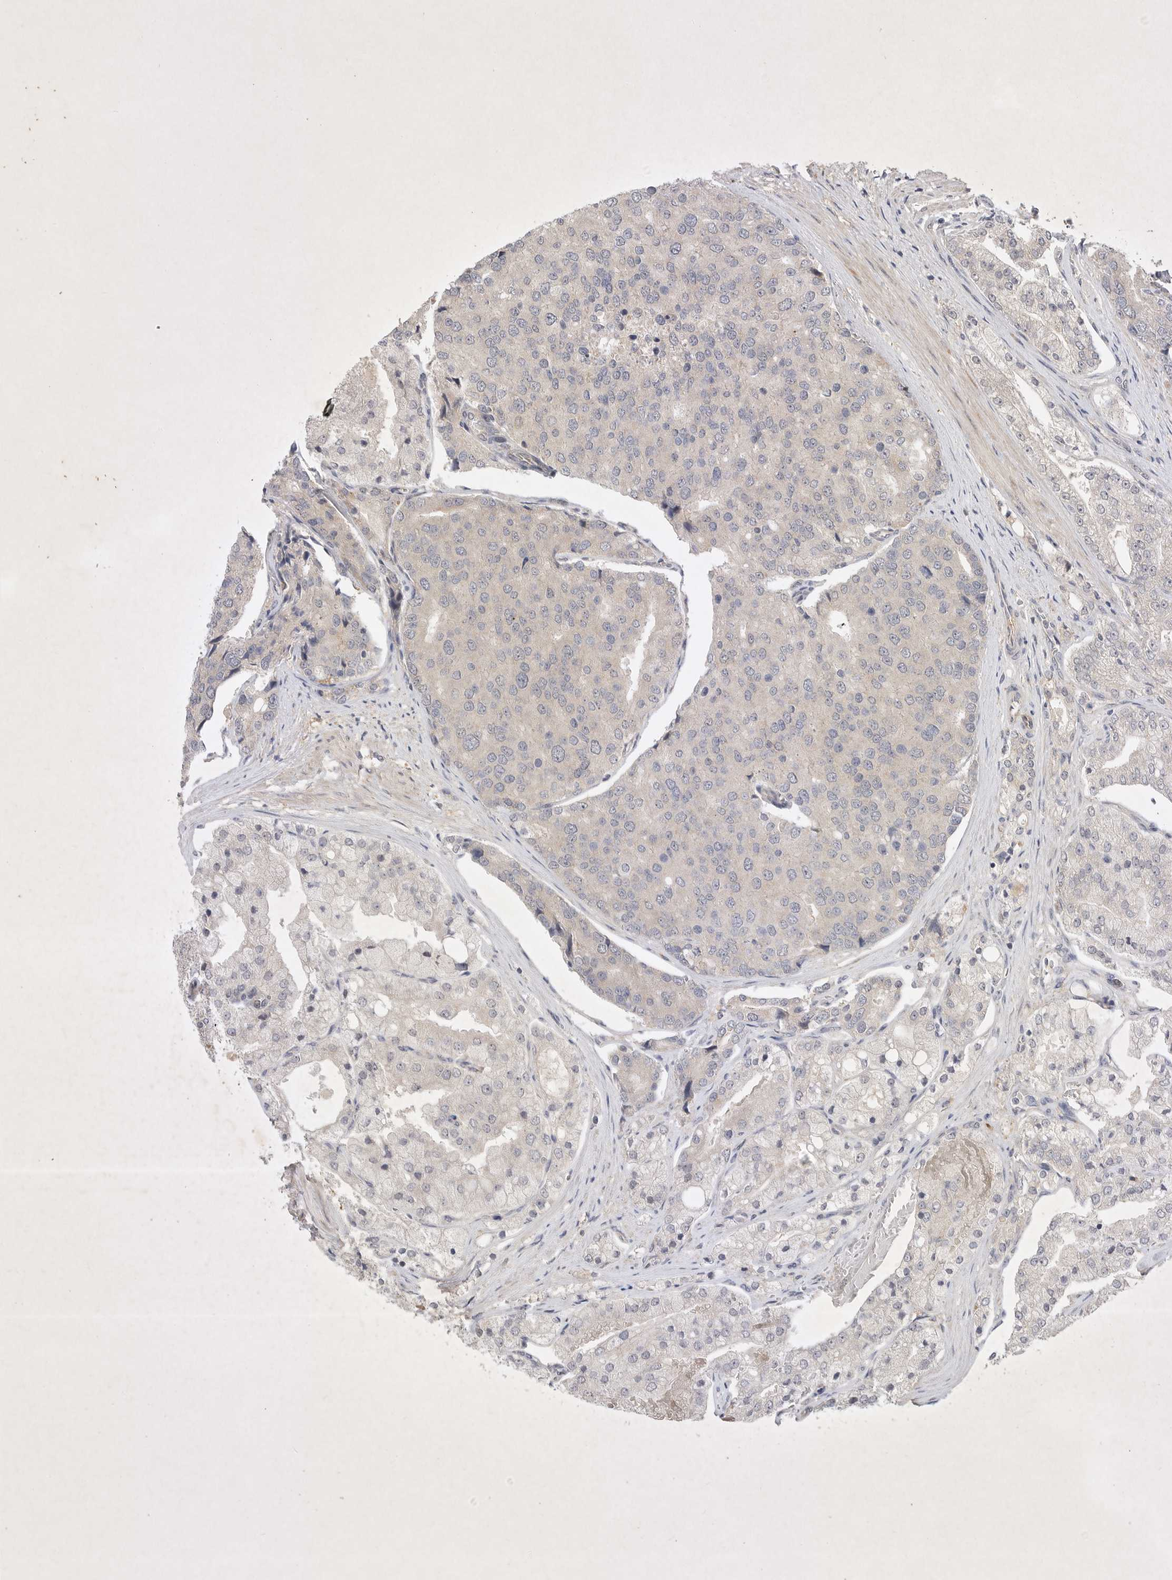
{"staining": {"intensity": "negative", "quantity": "none", "location": "none"}, "tissue": "prostate cancer", "cell_type": "Tumor cells", "image_type": "cancer", "snomed": [{"axis": "morphology", "description": "Adenocarcinoma, High grade"}, {"axis": "topography", "description": "Prostate"}], "caption": "Adenocarcinoma (high-grade) (prostate) was stained to show a protein in brown. There is no significant staining in tumor cells.", "gene": "PTPDC1", "patient": {"sex": "male", "age": 50}}